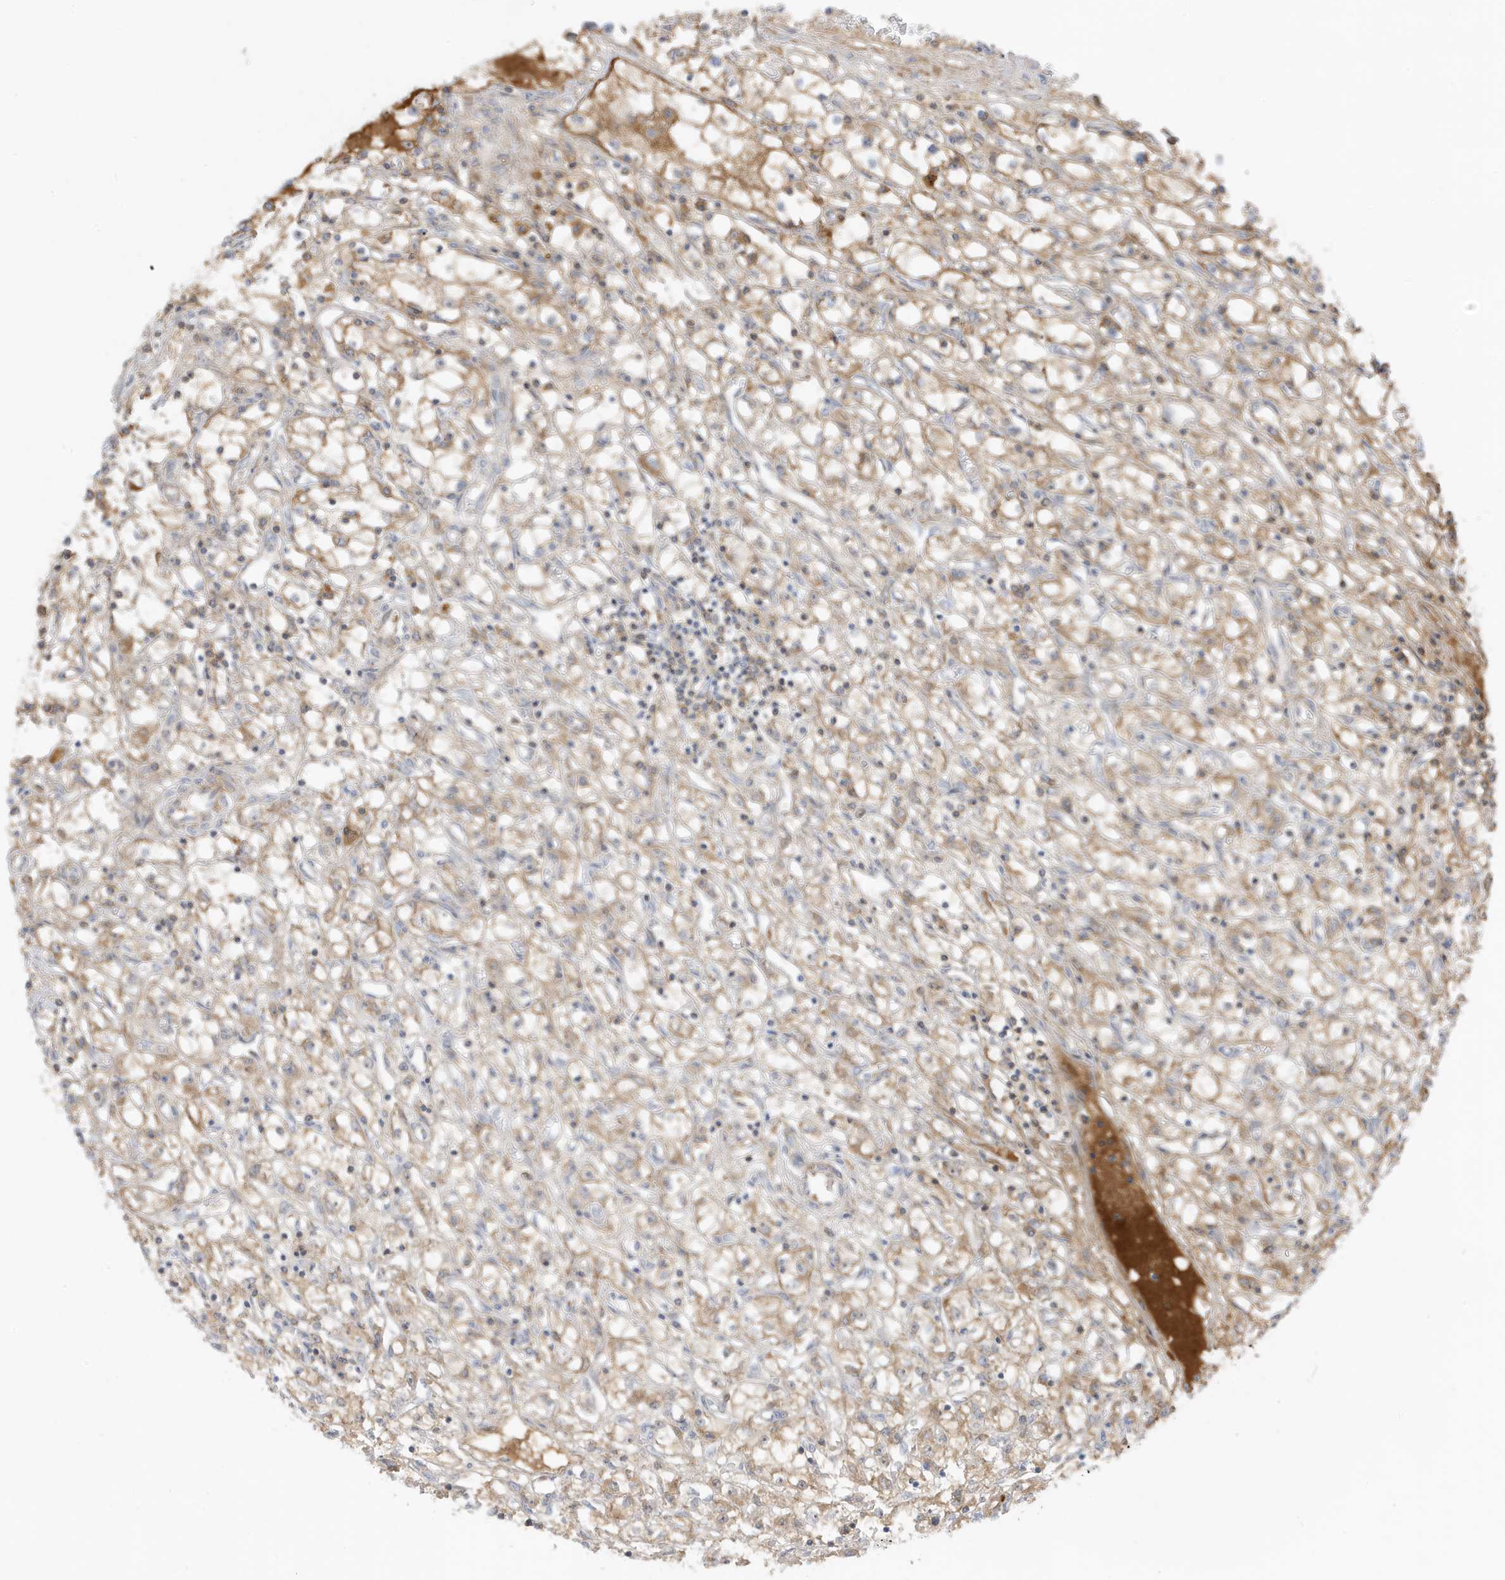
{"staining": {"intensity": "moderate", "quantity": "25%-75%", "location": "cytoplasmic/membranous"}, "tissue": "renal cancer", "cell_type": "Tumor cells", "image_type": "cancer", "snomed": [{"axis": "morphology", "description": "Adenocarcinoma, NOS"}, {"axis": "topography", "description": "Kidney"}], "caption": "Tumor cells show moderate cytoplasmic/membranous positivity in about 25%-75% of cells in renal adenocarcinoma. Nuclei are stained in blue.", "gene": "IFT57", "patient": {"sex": "male", "age": 56}}